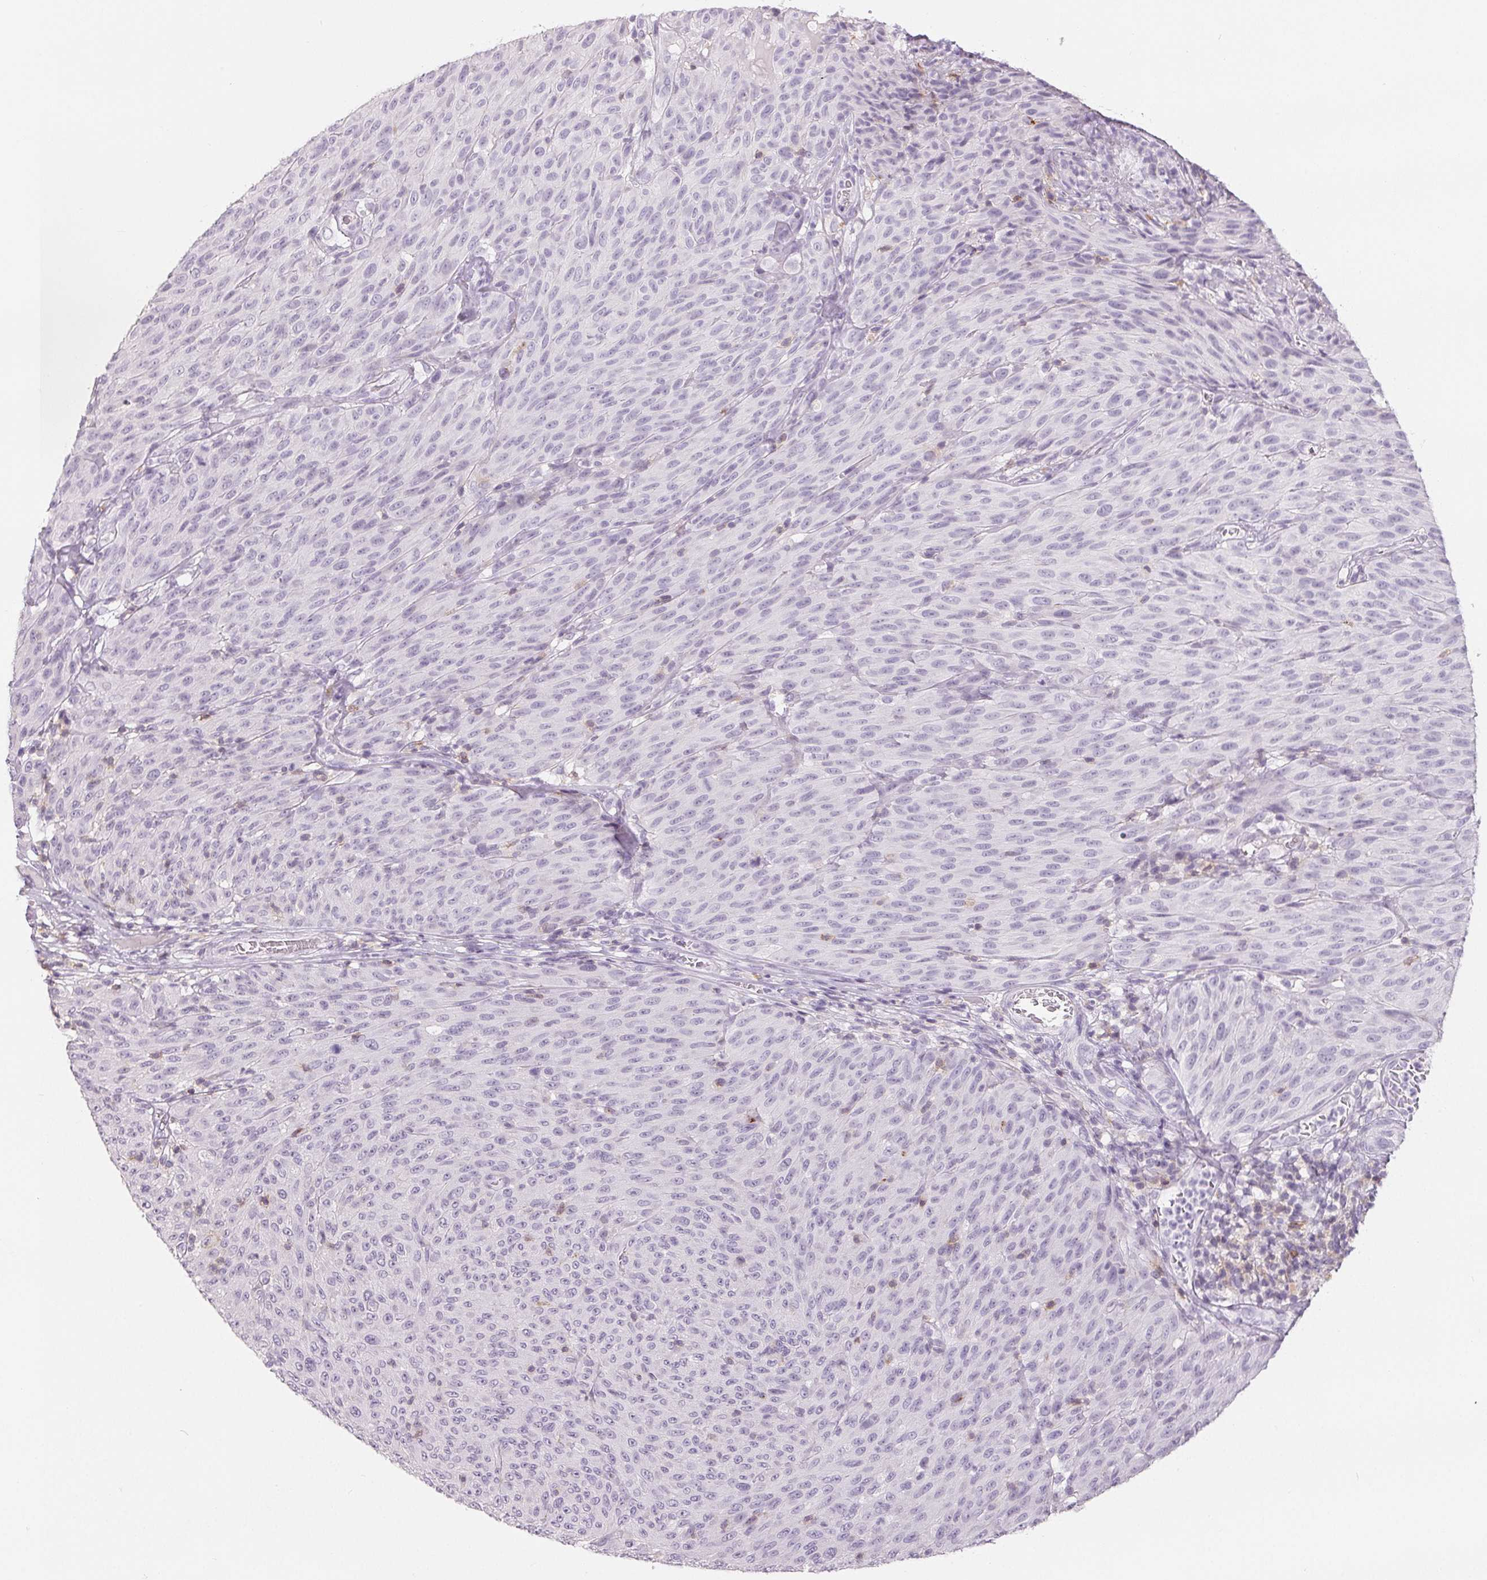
{"staining": {"intensity": "negative", "quantity": "none", "location": "none"}, "tissue": "melanoma", "cell_type": "Tumor cells", "image_type": "cancer", "snomed": [{"axis": "morphology", "description": "Malignant melanoma, NOS"}, {"axis": "topography", "description": "Skin"}], "caption": "Tumor cells show no significant expression in melanoma.", "gene": "CD69", "patient": {"sex": "male", "age": 85}}